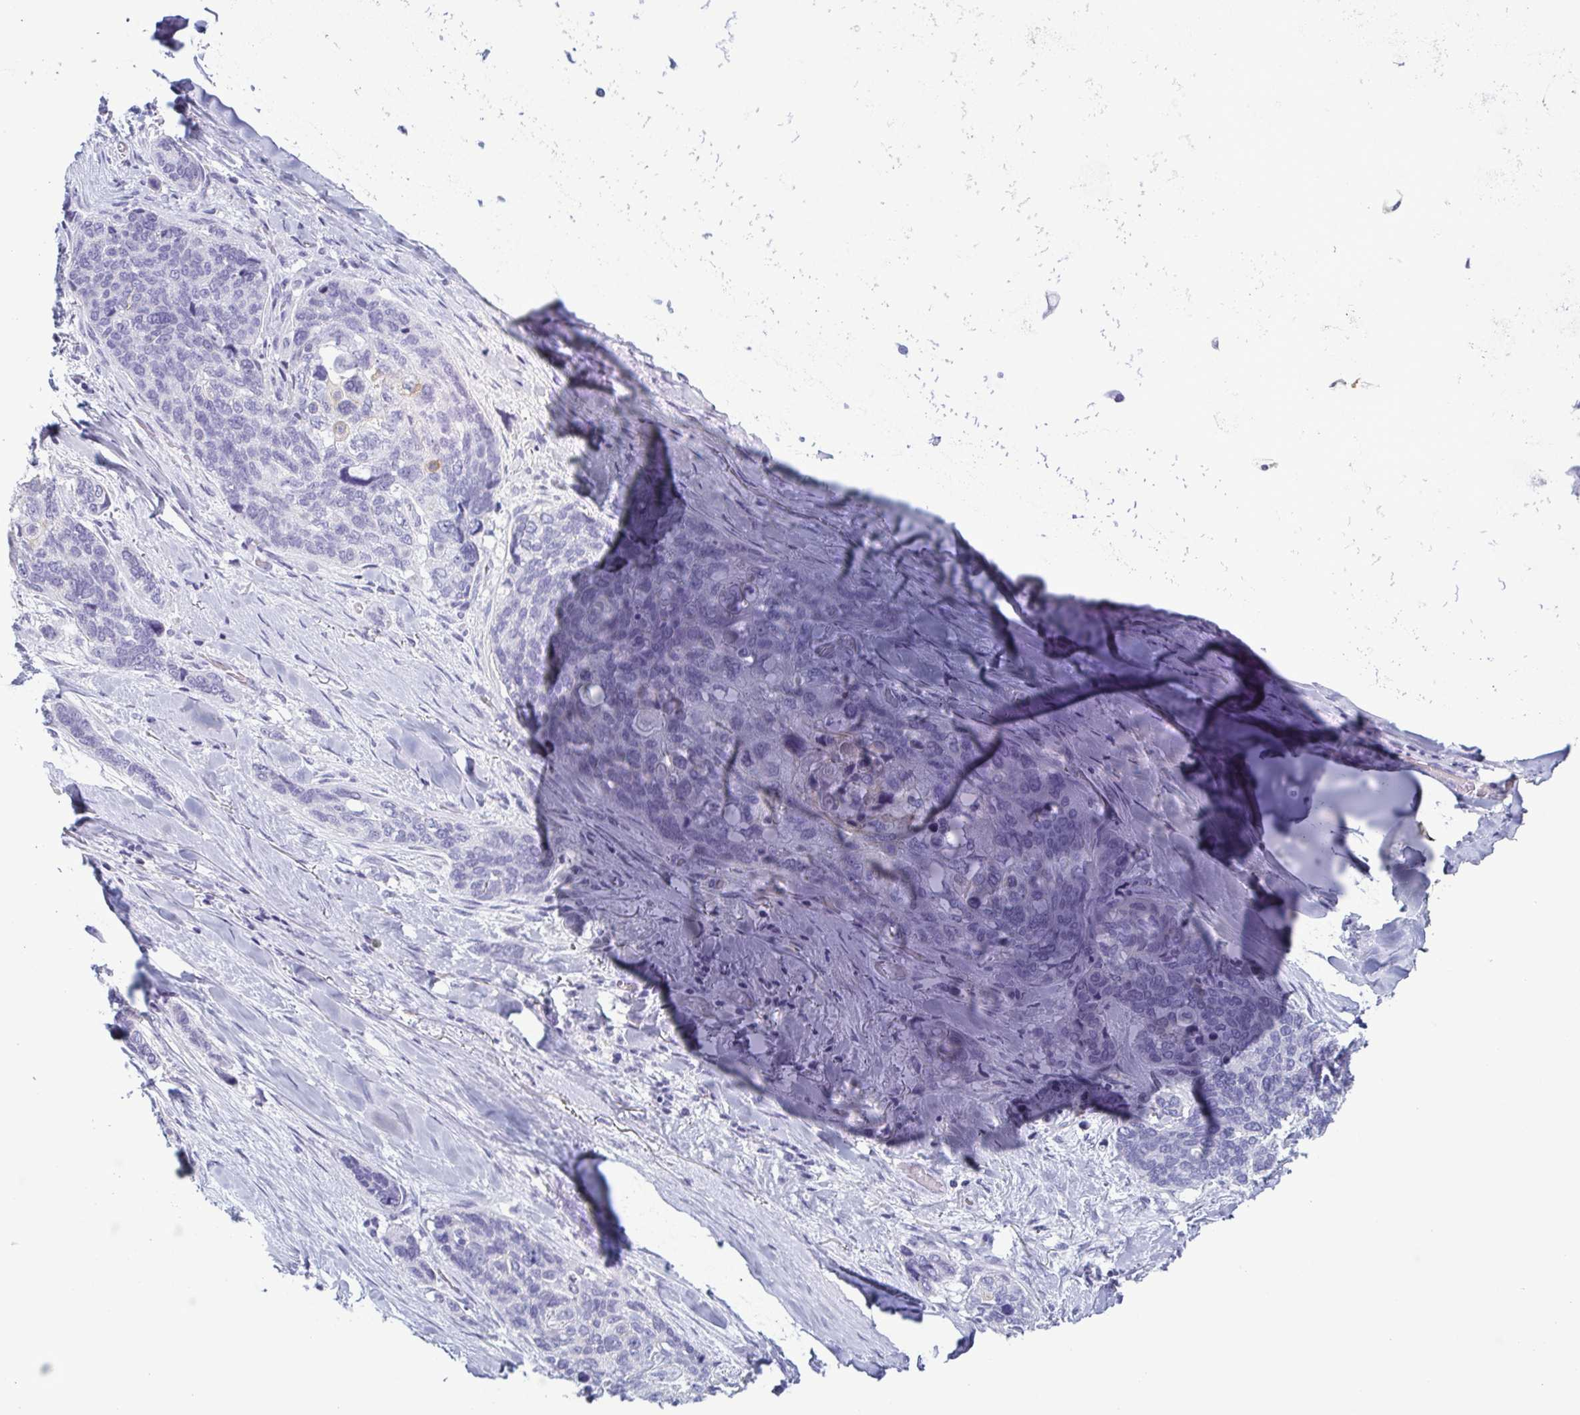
{"staining": {"intensity": "negative", "quantity": "none", "location": "none"}, "tissue": "lung cancer", "cell_type": "Tumor cells", "image_type": "cancer", "snomed": [{"axis": "morphology", "description": "Squamous cell carcinoma, NOS"}, {"axis": "morphology", "description": "Squamous cell carcinoma, metastatic, NOS"}, {"axis": "topography", "description": "Lymph node"}, {"axis": "topography", "description": "Lung"}], "caption": "High power microscopy micrograph of an immunohistochemistry histopathology image of lung metastatic squamous cell carcinoma, revealing no significant staining in tumor cells.", "gene": "KRT10", "patient": {"sex": "male", "age": 41}}